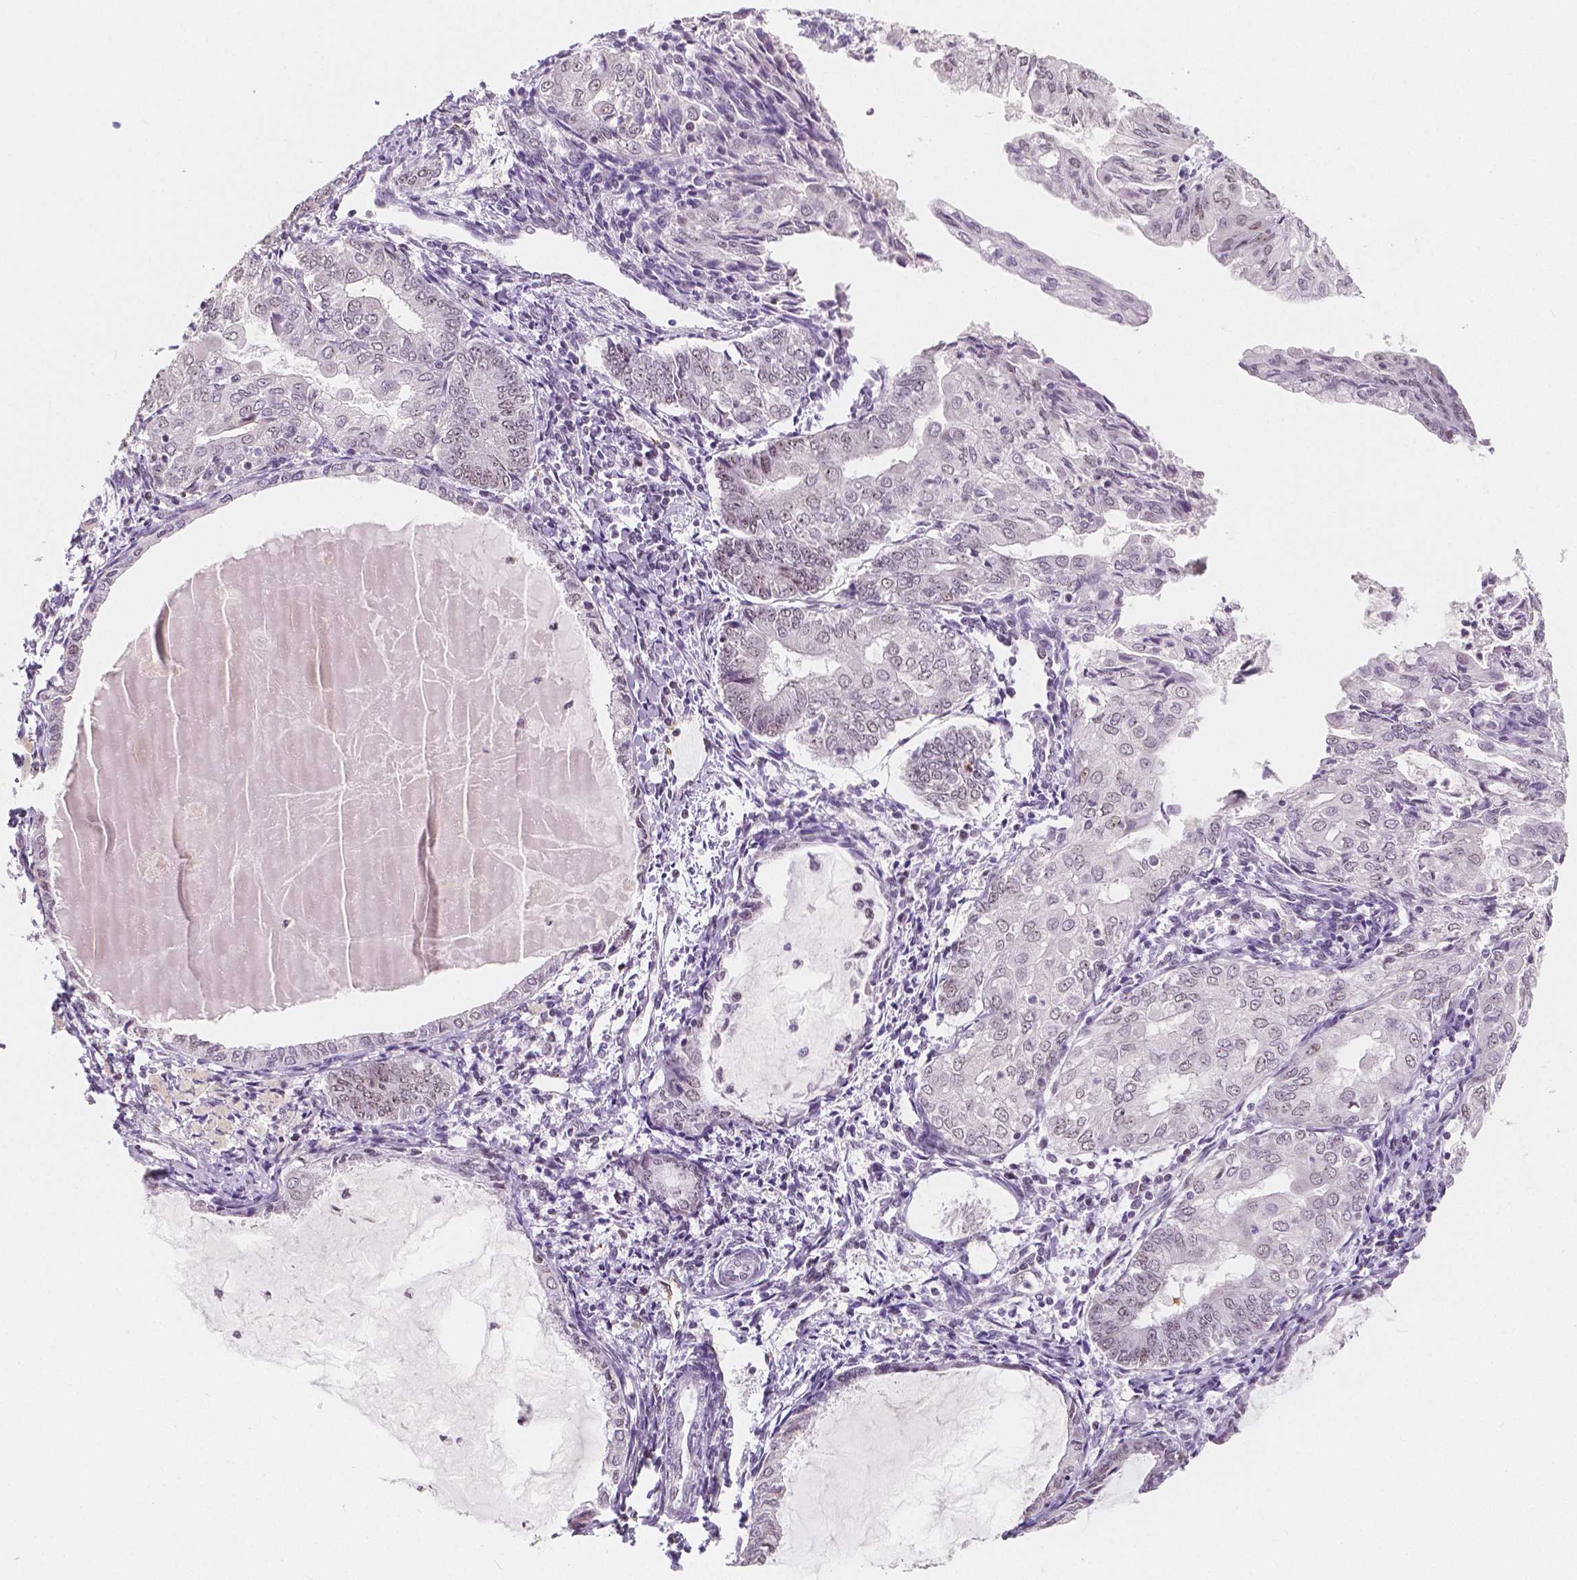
{"staining": {"intensity": "negative", "quantity": "none", "location": "none"}, "tissue": "endometrial cancer", "cell_type": "Tumor cells", "image_type": "cancer", "snomed": [{"axis": "morphology", "description": "Adenocarcinoma, NOS"}, {"axis": "topography", "description": "Endometrium"}], "caption": "Photomicrograph shows no significant protein staining in tumor cells of adenocarcinoma (endometrial). (DAB immunohistochemistry visualized using brightfield microscopy, high magnification).", "gene": "NOLC1", "patient": {"sex": "female", "age": 68}}